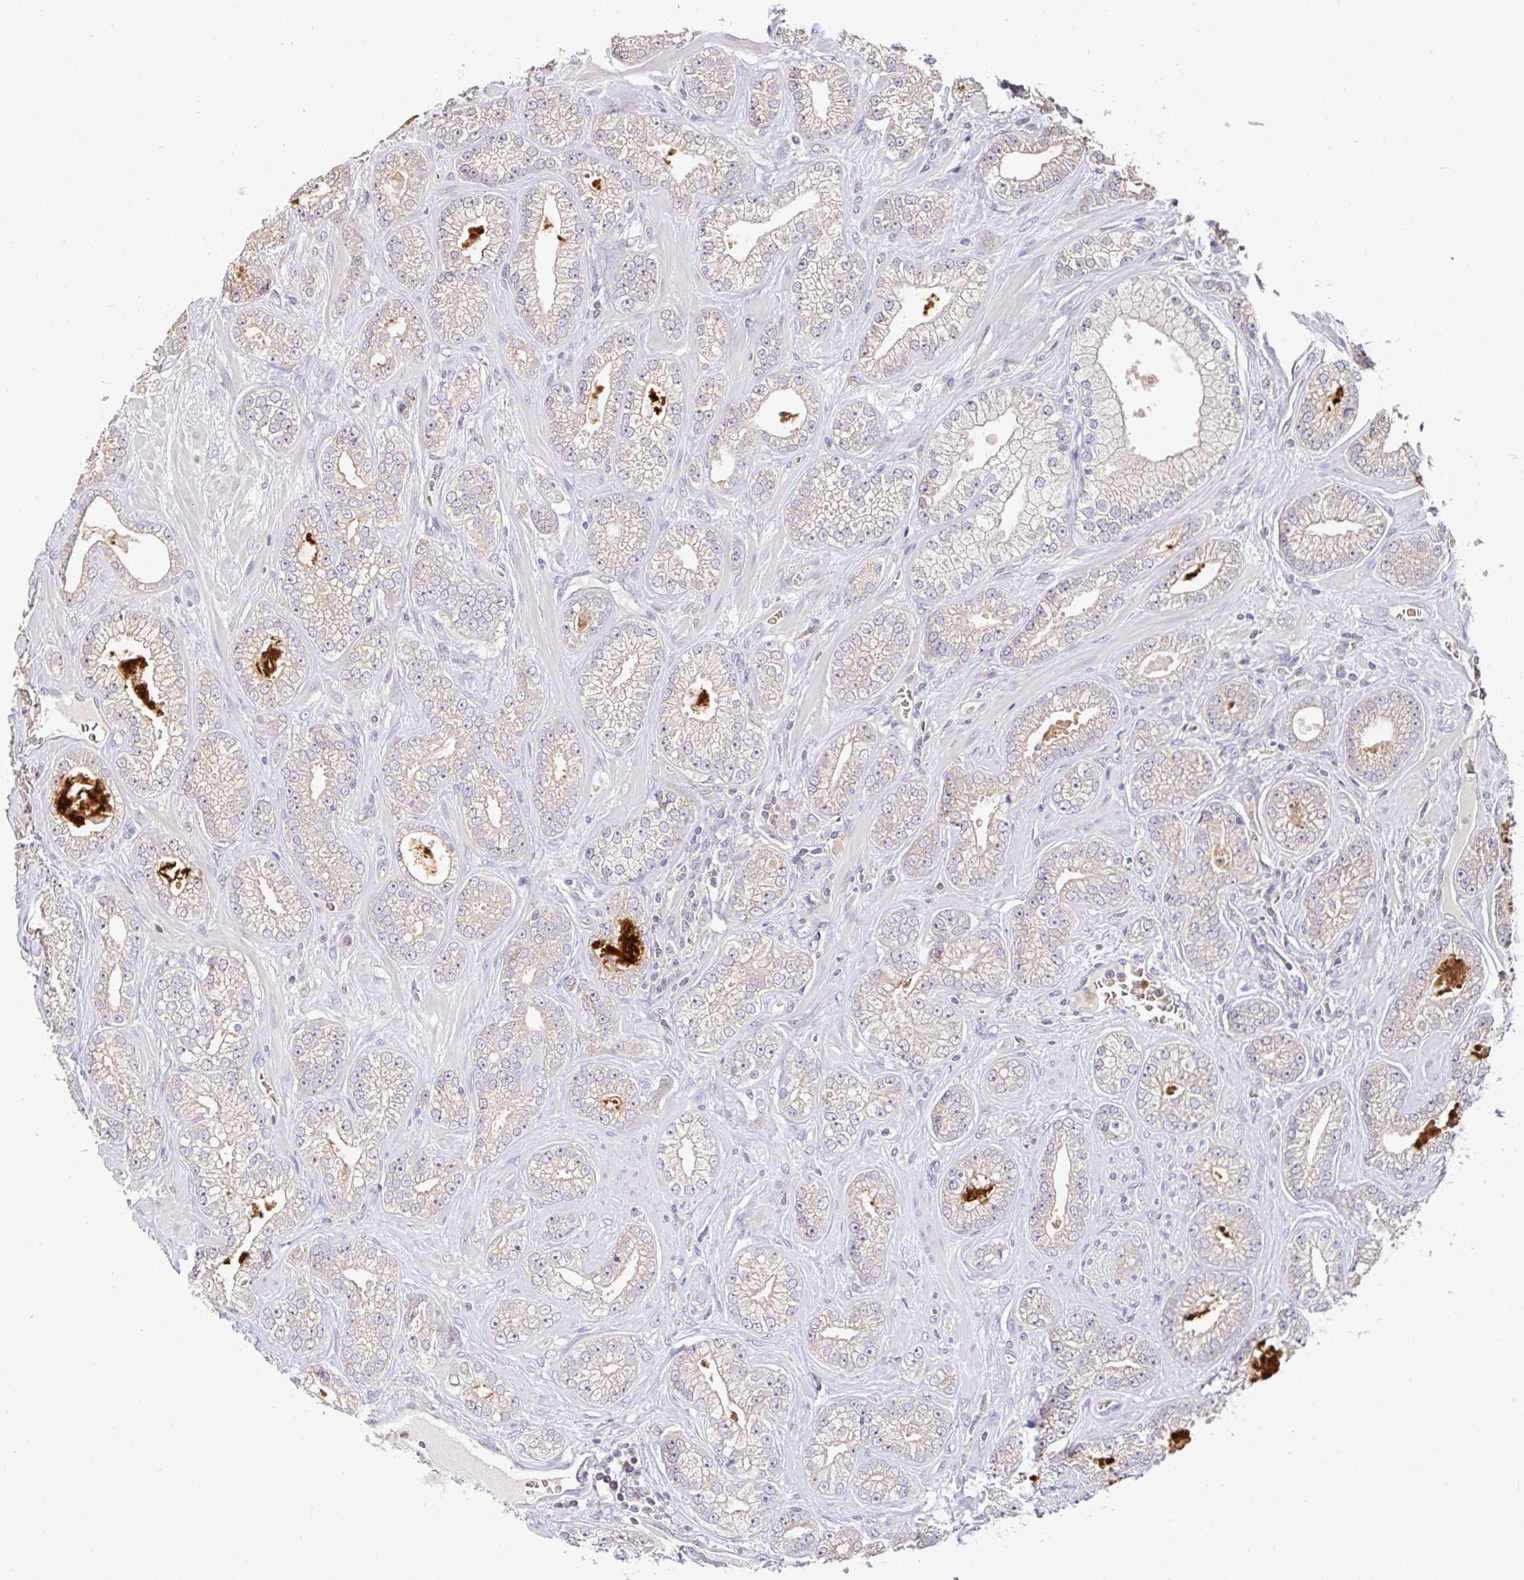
{"staining": {"intensity": "negative", "quantity": "none", "location": "none"}, "tissue": "prostate cancer", "cell_type": "Tumor cells", "image_type": "cancer", "snomed": [{"axis": "morphology", "description": "Adenocarcinoma, High grade"}, {"axis": "topography", "description": "Prostate"}], "caption": "An image of human prostate cancer is negative for staining in tumor cells.", "gene": "C1QTNF9B", "patient": {"sex": "male", "age": 66}}